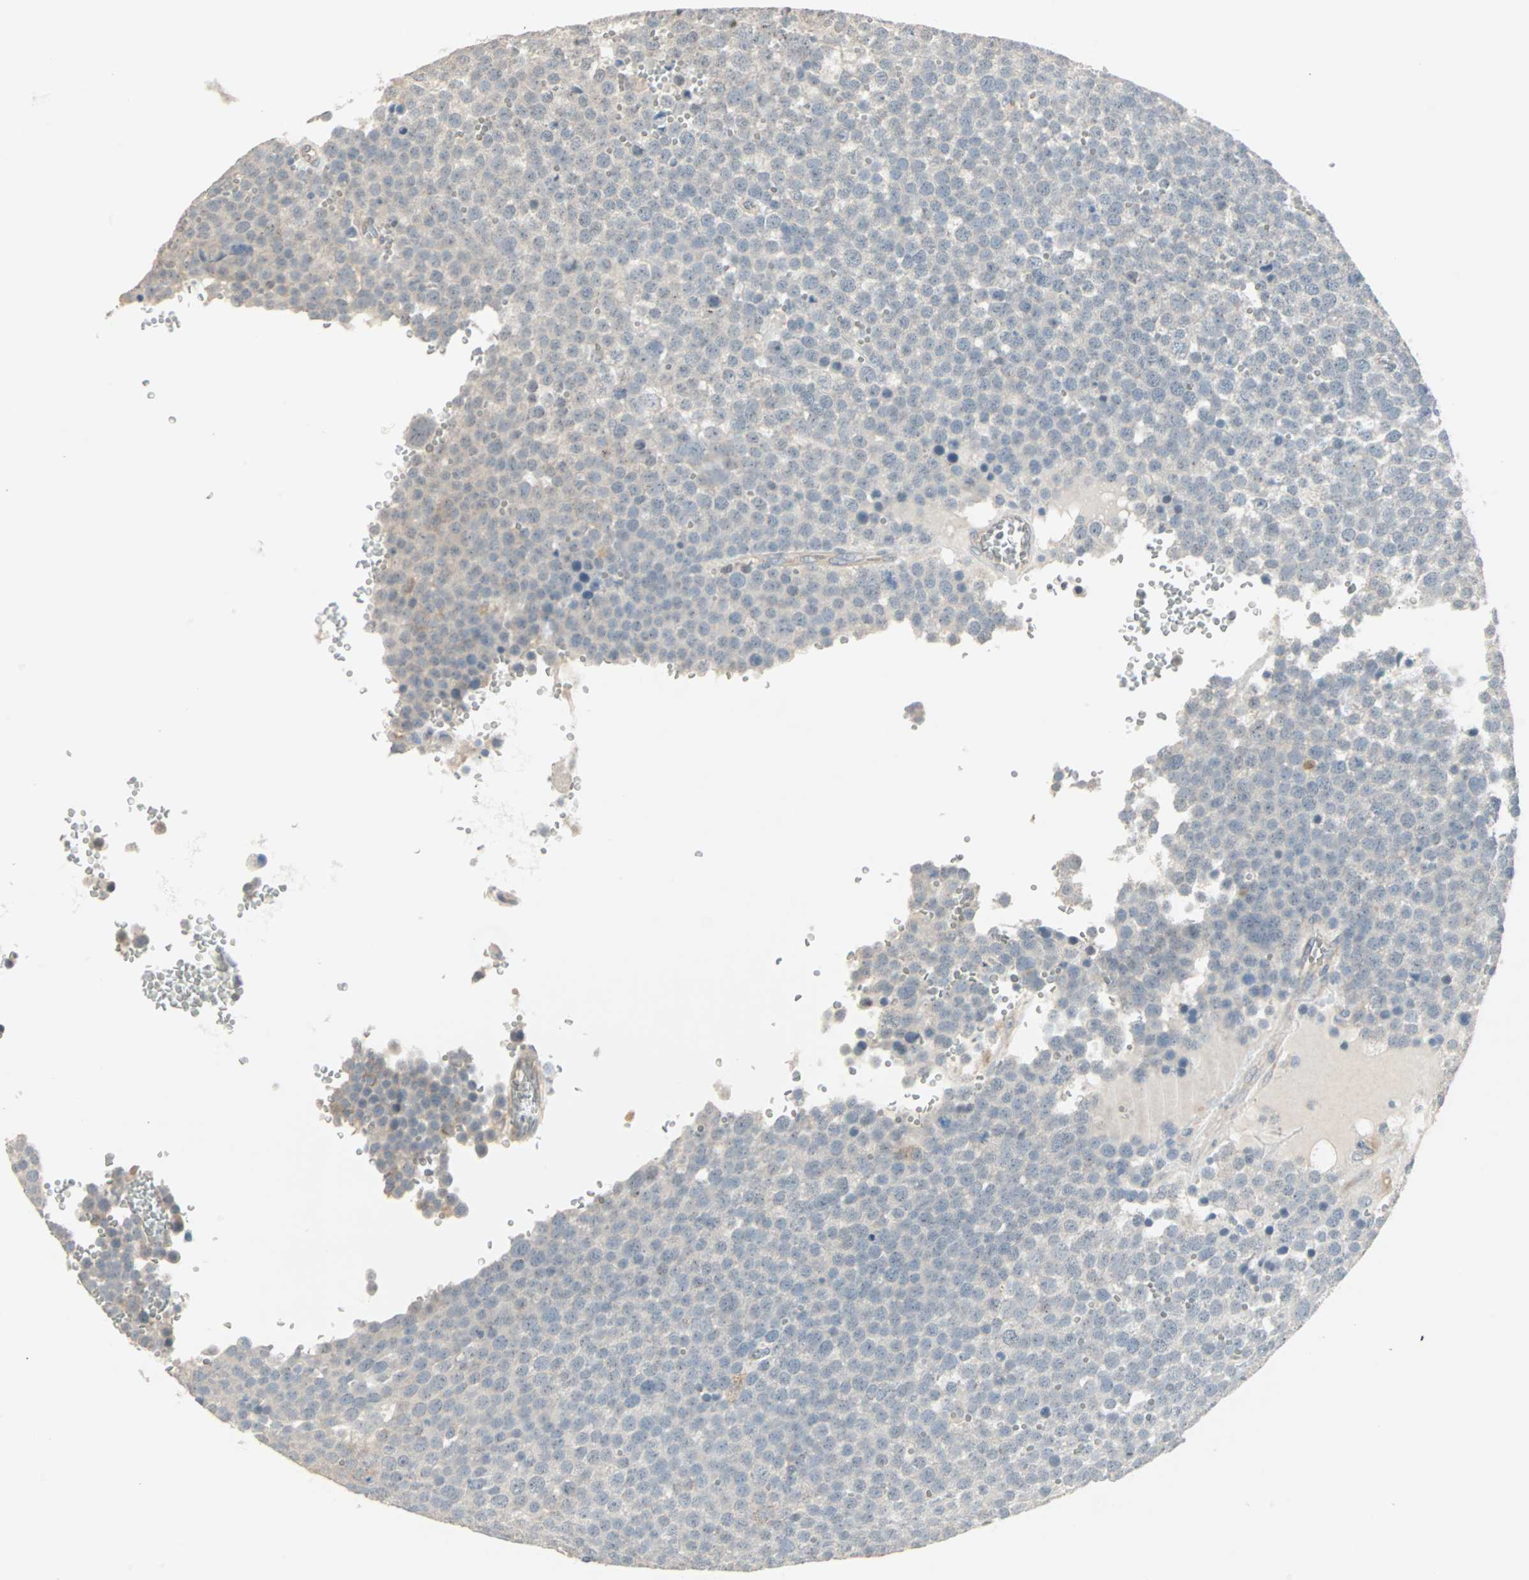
{"staining": {"intensity": "weak", "quantity": "25%-75%", "location": "cytoplasmic/membranous"}, "tissue": "testis cancer", "cell_type": "Tumor cells", "image_type": "cancer", "snomed": [{"axis": "morphology", "description": "Seminoma, NOS"}, {"axis": "topography", "description": "Testis"}], "caption": "The immunohistochemical stain labels weak cytoplasmic/membranous expression in tumor cells of testis cancer tissue.", "gene": "ZFP36", "patient": {"sex": "male", "age": 71}}